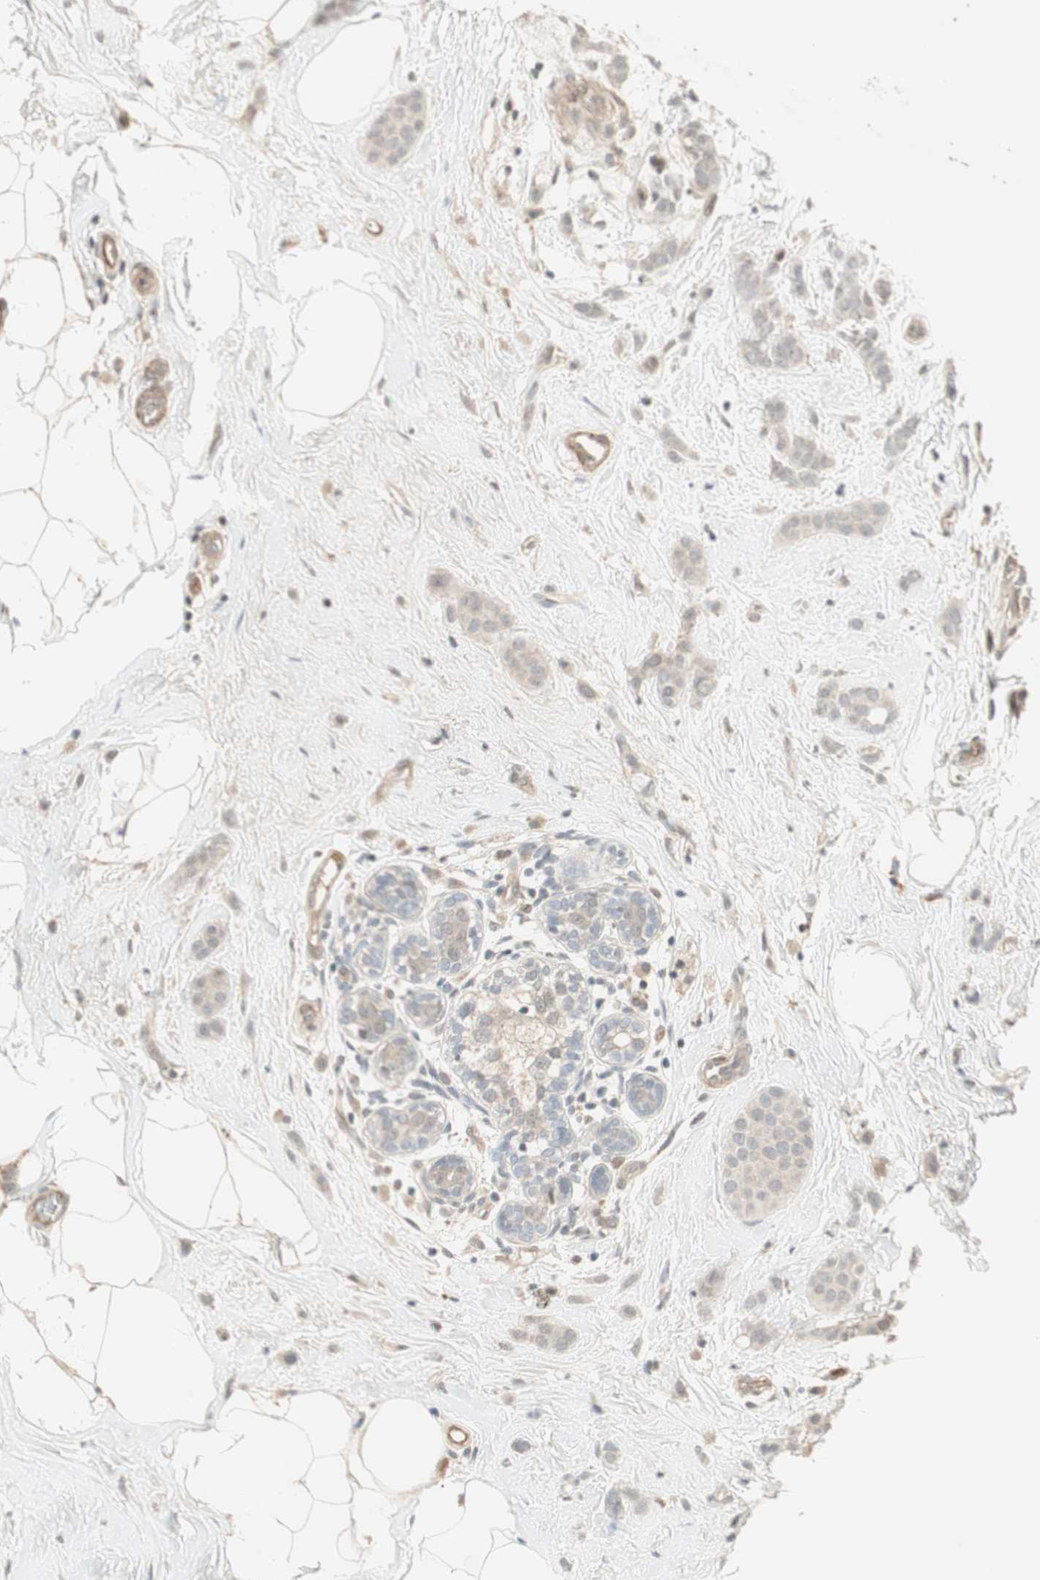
{"staining": {"intensity": "negative", "quantity": "none", "location": "none"}, "tissue": "breast cancer", "cell_type": "Tumor cells", "image_type": "cancer", "snomed": [{"axis": "morphology", "description": "Lobular carcinoma, in situ"}, {"axis": "morphology", "description": "Lobular carcinoma"}, {"axis": "topography", "description": "Breast"}], "caption": "High power microscopy image of an immunohistochemistry (IHC) photomicrograph of breast cancer, revealing no significant staining in tumor cells. (DAB (3,3'-diaminobenzidine) immunohistochemistry (IHC) with hematoxylin counter stain).", "gene": "RNGTT", "patient": {"sex": "female", "age": 41}}